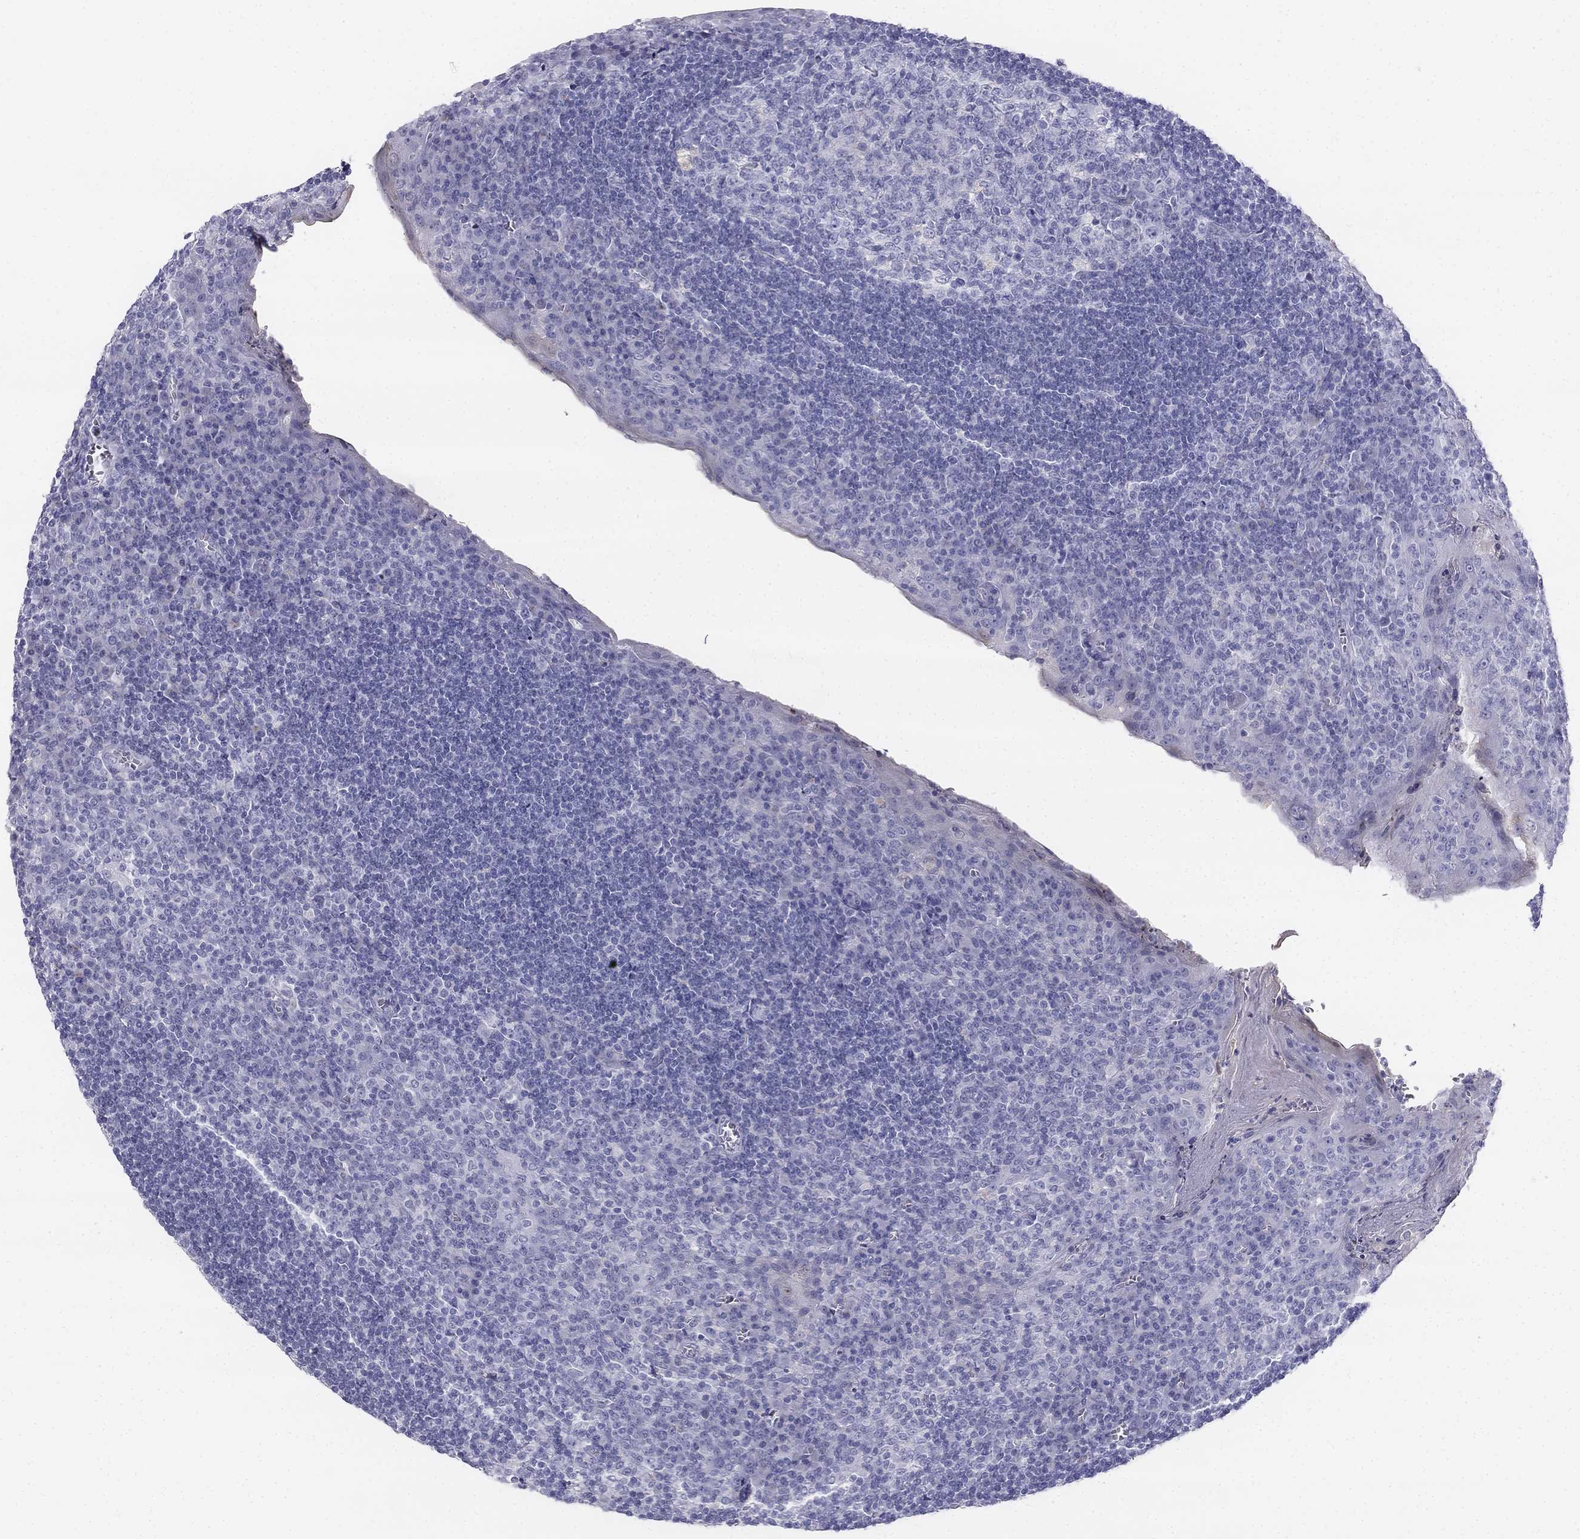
{"staining": {"intensity": "negative", "quantity": "none", "location": "none"}, "tissue": "tonsil", "cell_type": "Germinal center cells", "image_type": "normal", "snomed": [{"axis": "morphology", "description": "Normal tissue, NOS"}, {"axis": "topography", "description": "Tonsil"}], "caption": "IHC photomicrograph of benign tonsil: human tonsil stained with DAB (3,3'-diaminobenzidine) demonstrates no significant protein expression in germinal center cells. (Brightfield microscopy of DAB immunohistochemistry (IHC) at high magnification).", "gene": "ALOXE3", "patient": {"sex": "female", "age": 13}}